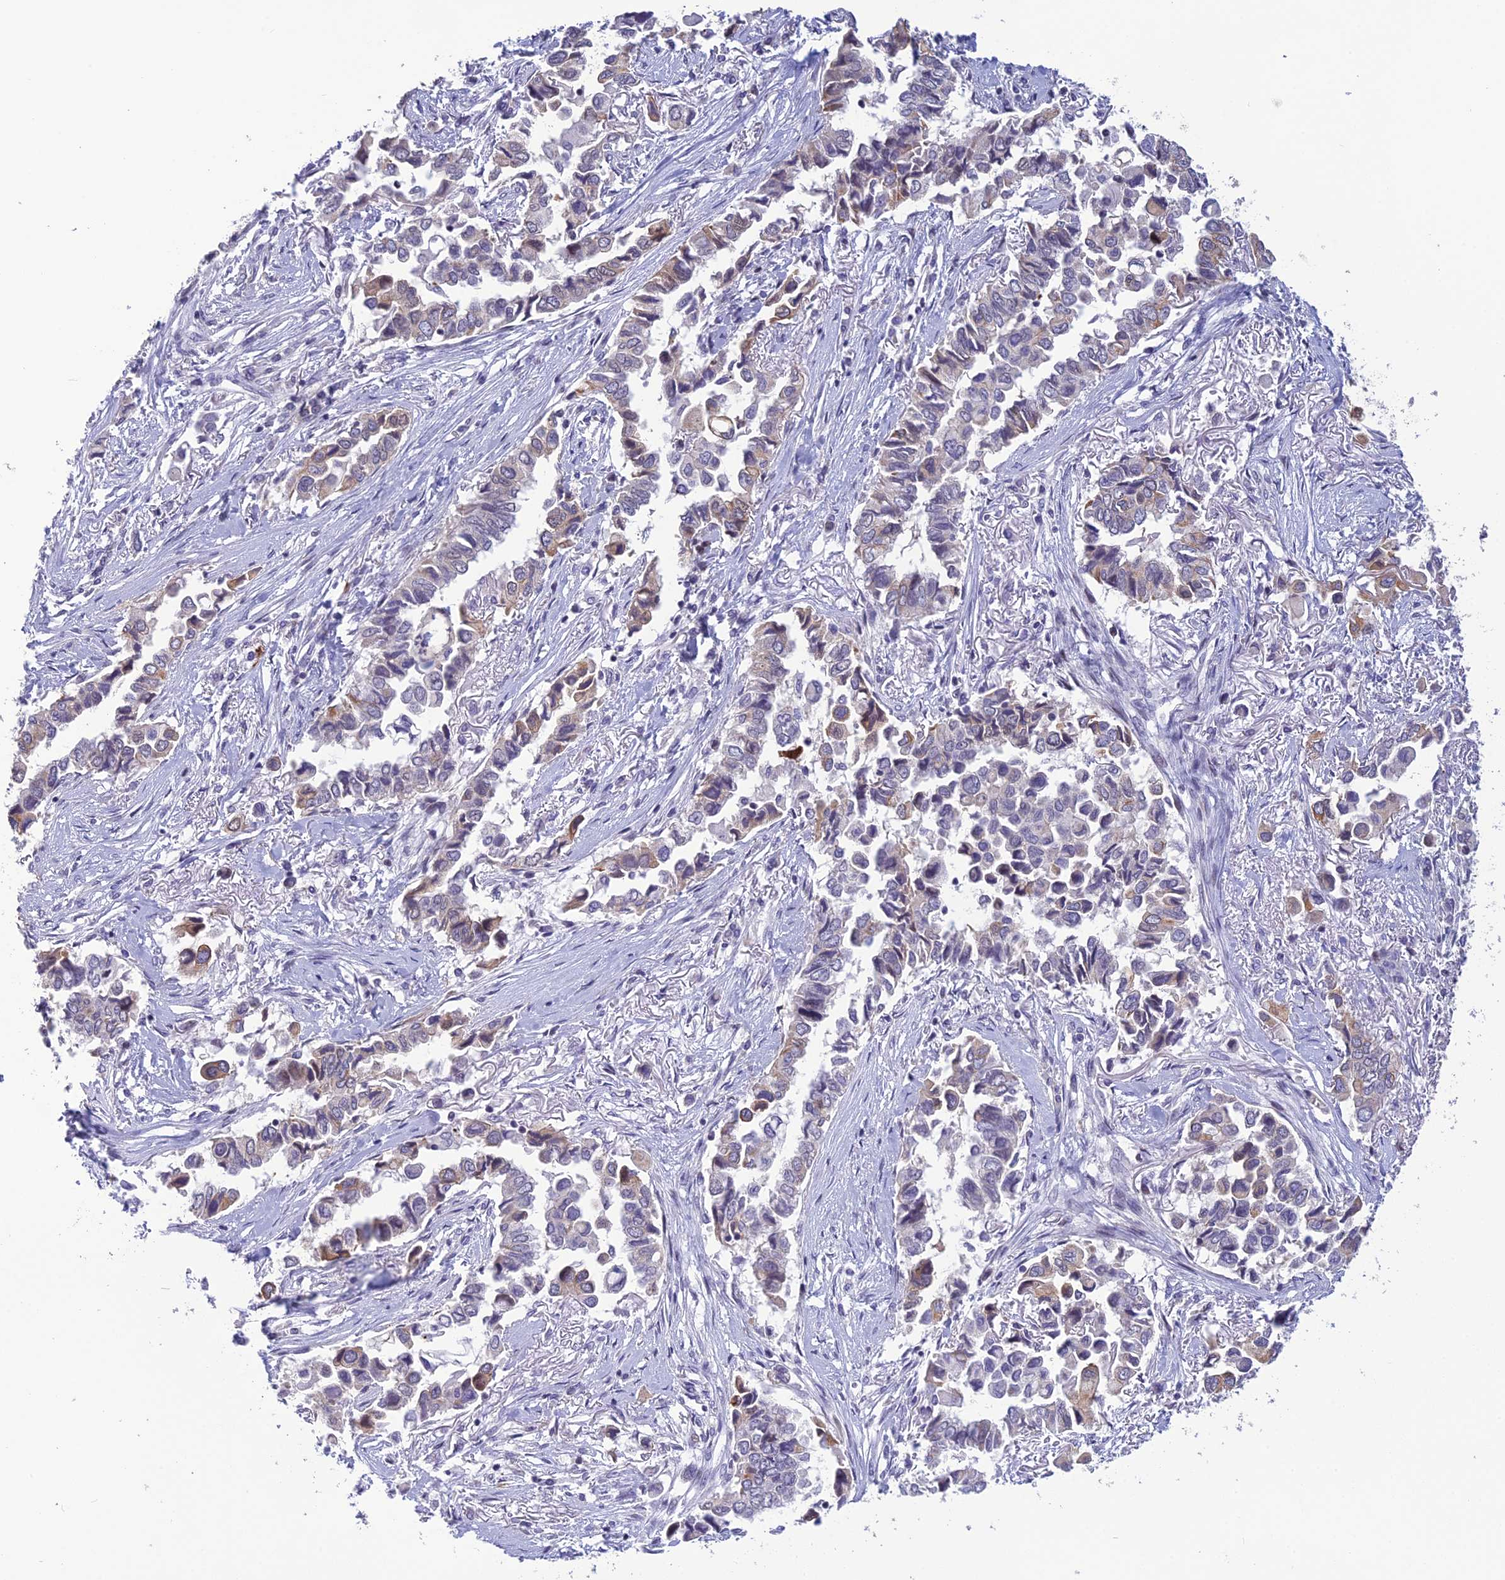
{"staining": {"intensity": "weak", "quantity": "<25%", "location": "cytoplasmic/membranous"}, "tissue": "lung cancer", "cell_type": "Tumor cells", "image_type": "cancer", "snomed": [{"axis": "morphology", "description": "Adenocarcinoma, NOS"}, {"axis": "topography", "description": "Lung"}], "caption": "The immunohistochemistry (IHC) micrograph has no significant expression in tumor cells of lung cancer tissue.", "gene": "TMEM134", "patient": {"sex": "female", "age": 76}}